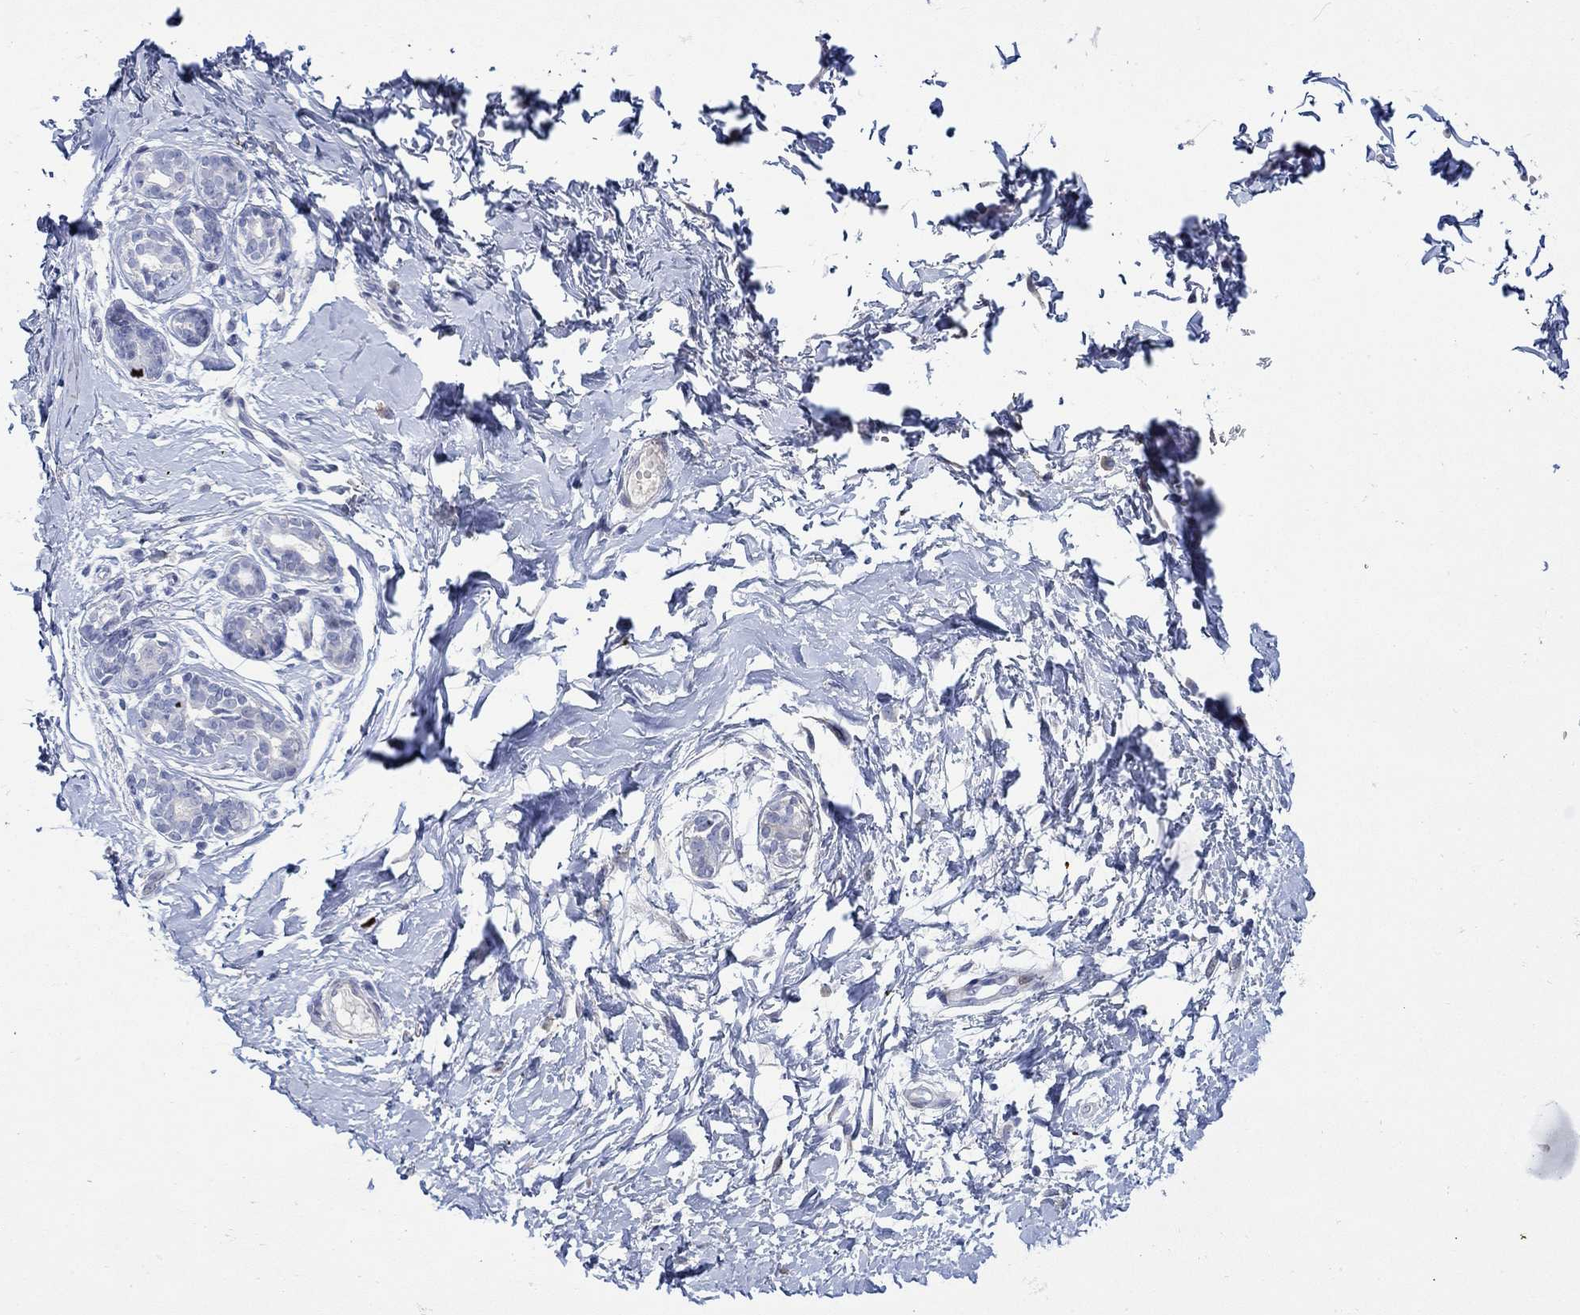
{"staining": {"intensity": "negative", "quantity": "none", "location": "none"}, "tissue": "breast", "cell_type": "Adipocytes", "image_type": "normal", "snomed": [{"axis": "morphology", "description": "Normal tissue, NOS"}, {"axis": "topography", "description": "Breast"}], "caption": "This is an immunohistochemistry micrograph of benign breast. There is no staining in adipocytes.", "gene": "KSR2", "patient": {"sex": "female", "age": 37}}